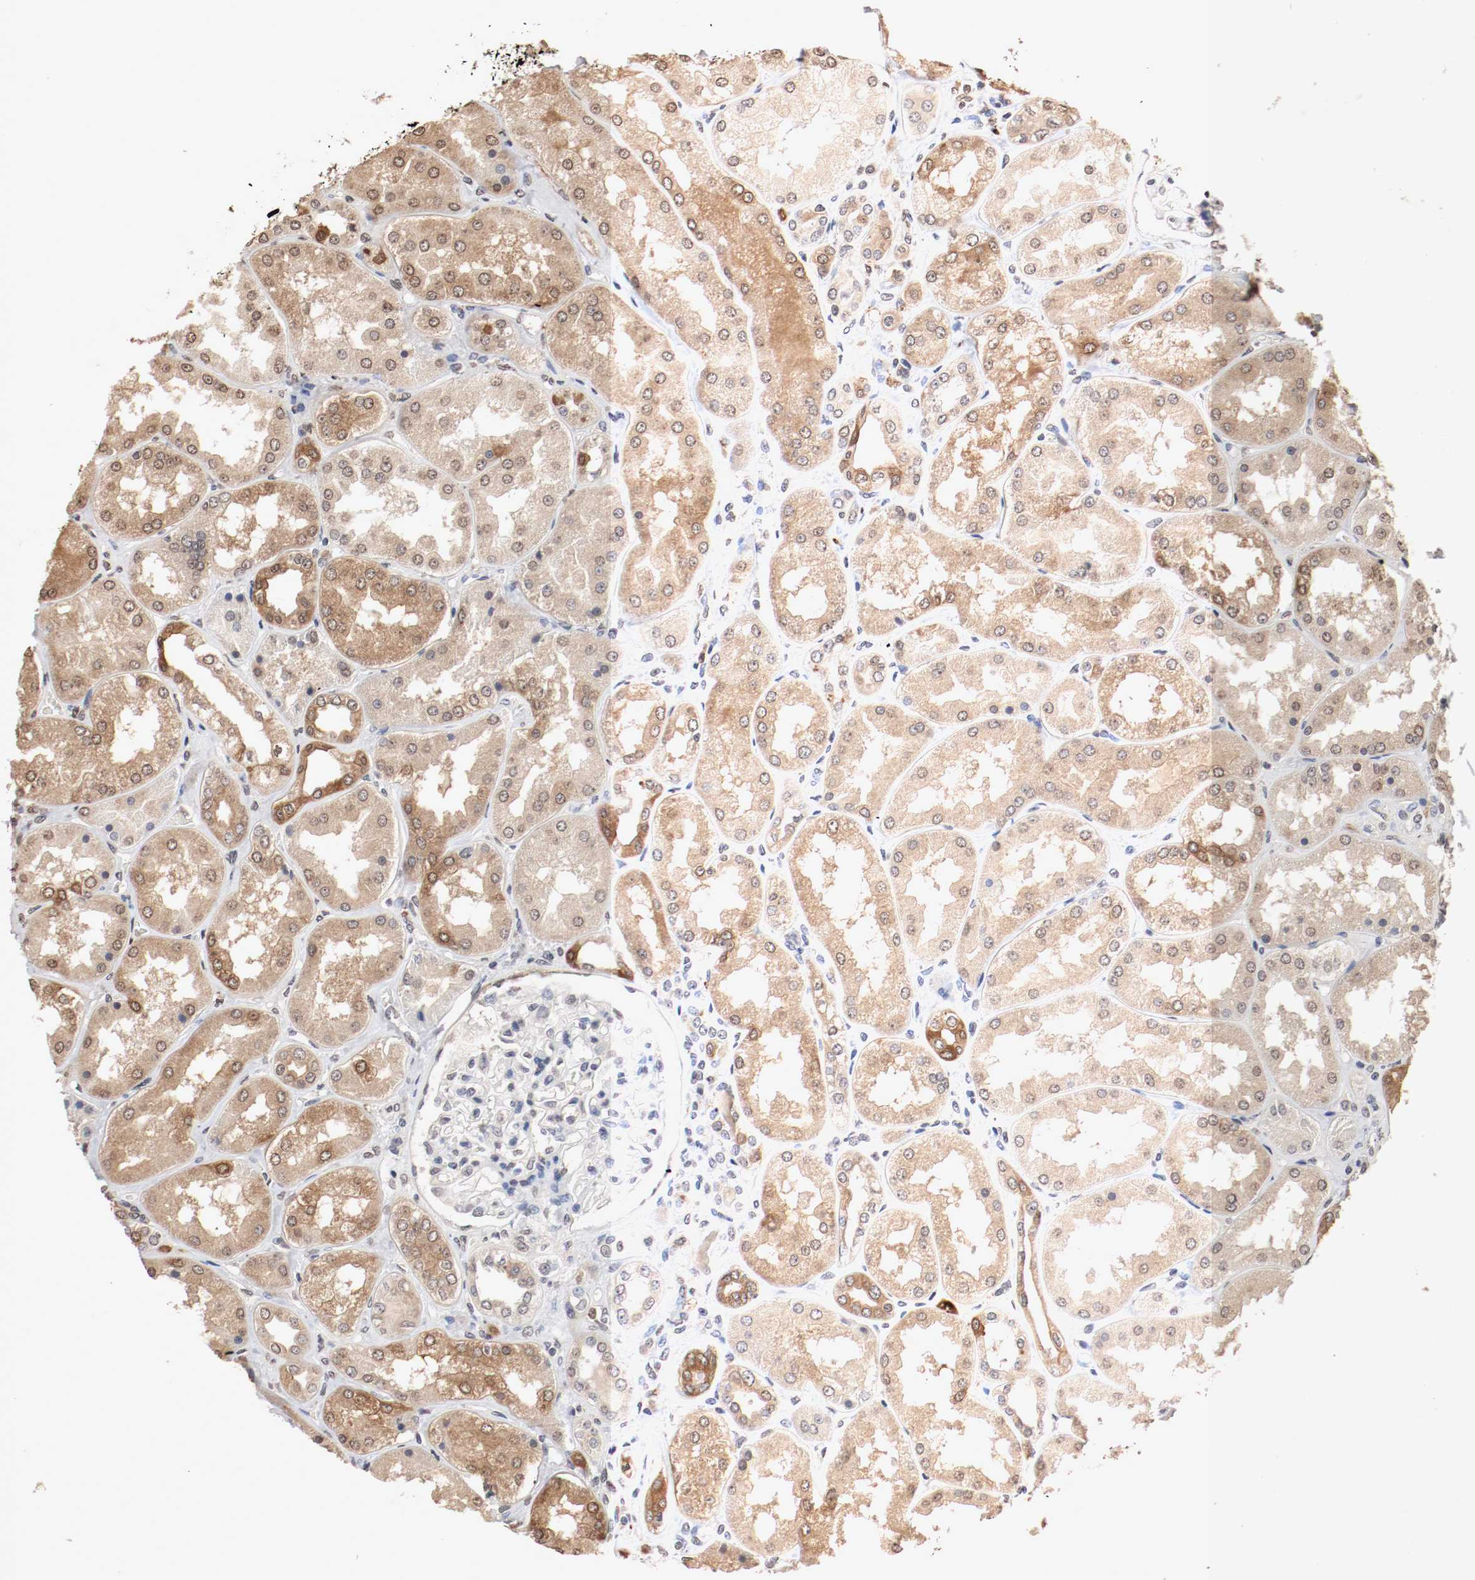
{"staining": {"intensity": "negative", "quantity": "none", "location": "none"}, "tissue": "kidney", "cell_type": "Cells in glomeruli", "image_type": "normal", "snomed": [{"axis": "morphology", "description": "Normal tissue, NOS"}, {"axis": "topography", "description": "Kidney"}], "caption": "Immunohistochemical staining of normal kidney shows no significant staining in cells in glomeruli.", "gene": "WASL", "patient": {"sex": "female", "age": 56}}